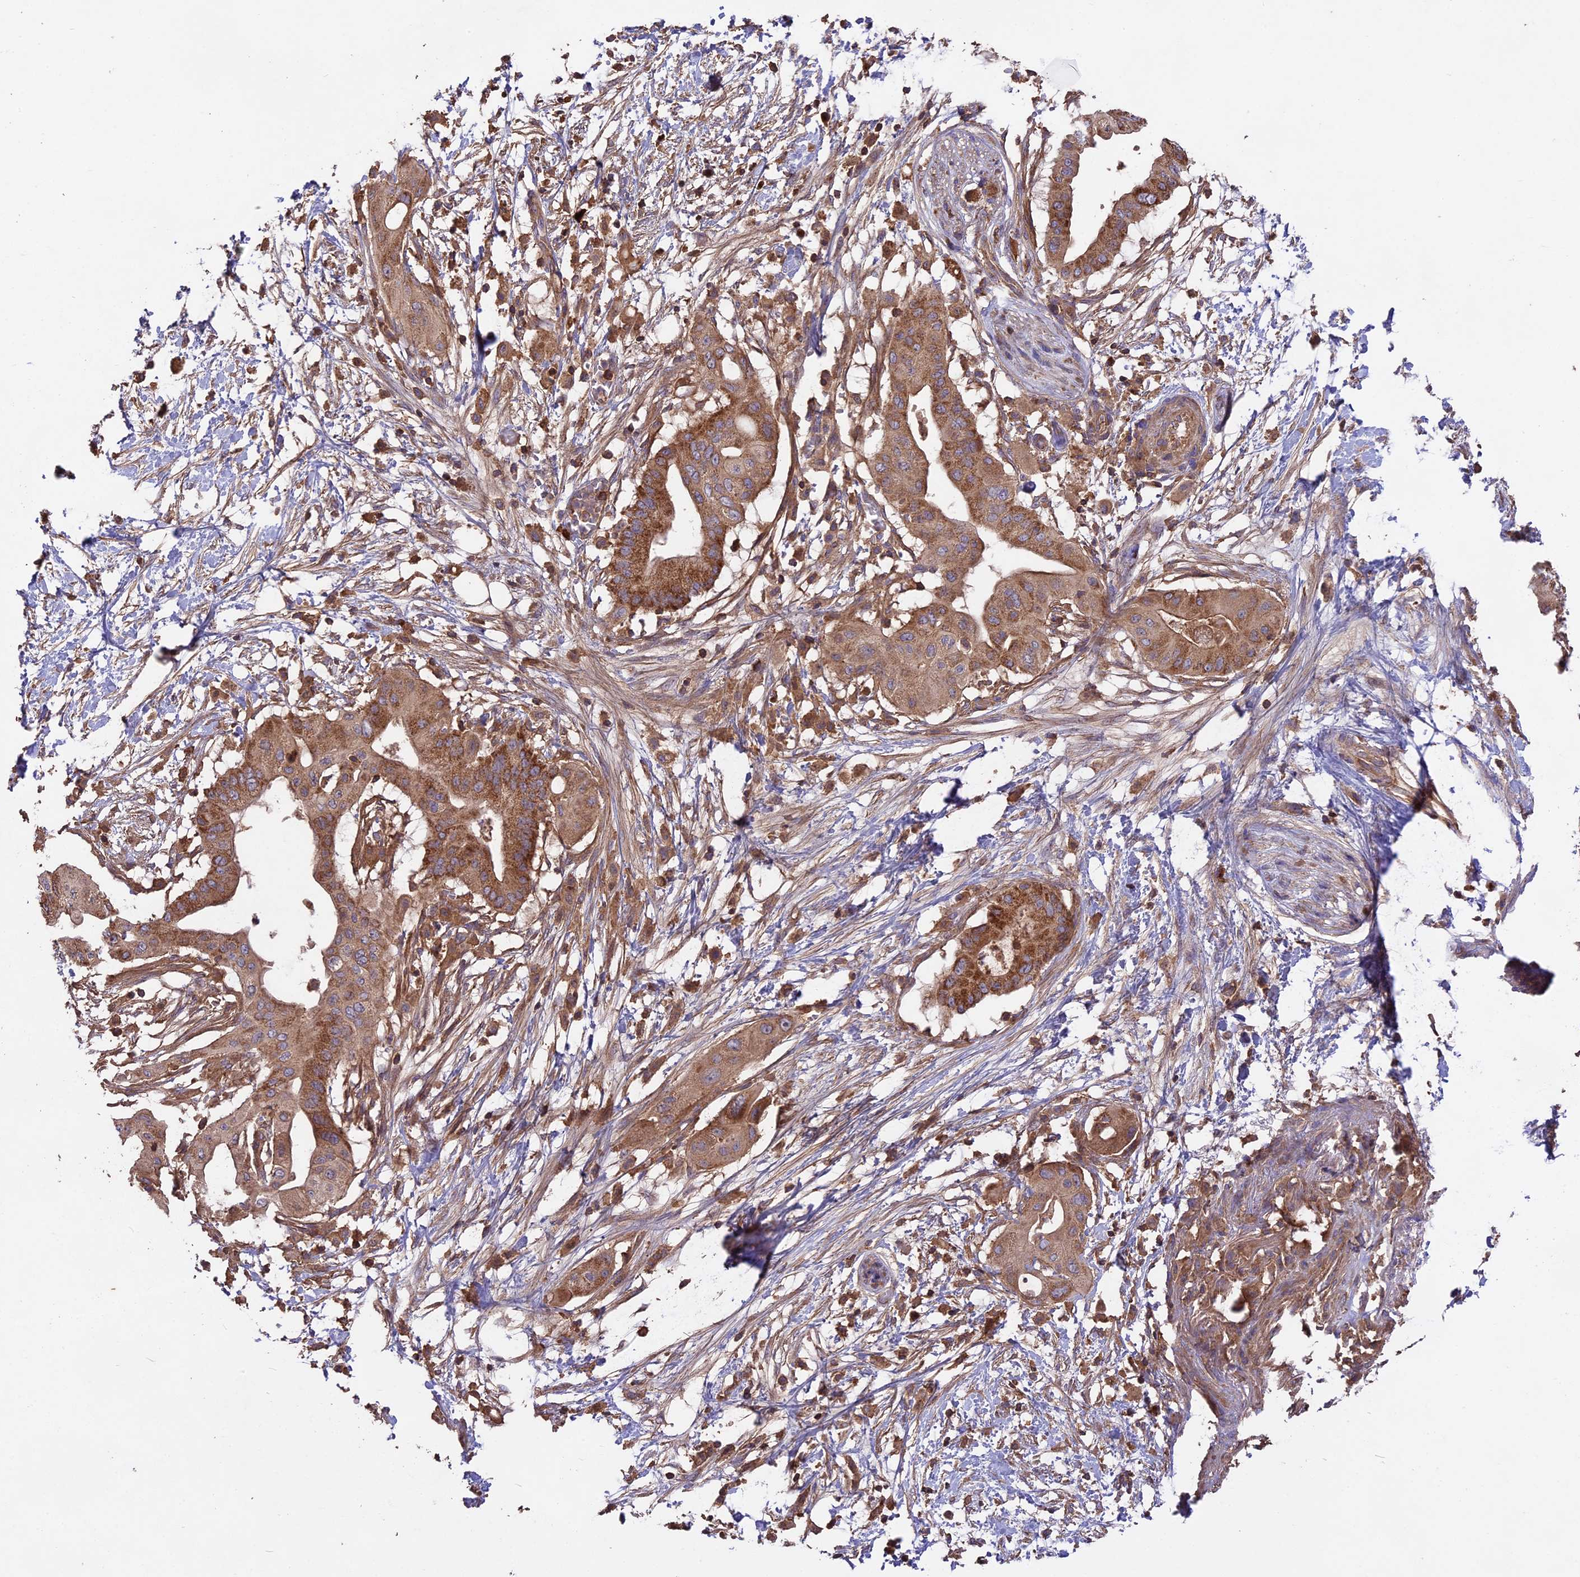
{"staining": {"intensity": "moderate", "quantity": ">75%", "location": "cytoplasmic/membranous"}, "tissue": "pancreatic cancer", "cell_type": "Tumor cells", "image_type": "cancer", "snomed": [{"axis": "morphology", "description": "Adenocarcinoma, NOS"}, {"axis": "topography", "description": "Pancreas"}], "caption": "Immunohistochemical staining of adenocarcinoma (pancreatic) demonstrates moderate cytoplasmic/membranous protein expression in approximately >75% of tumor cells.", "gene": "NUDT8", "patient": {"sex": "male", "age": 68}}